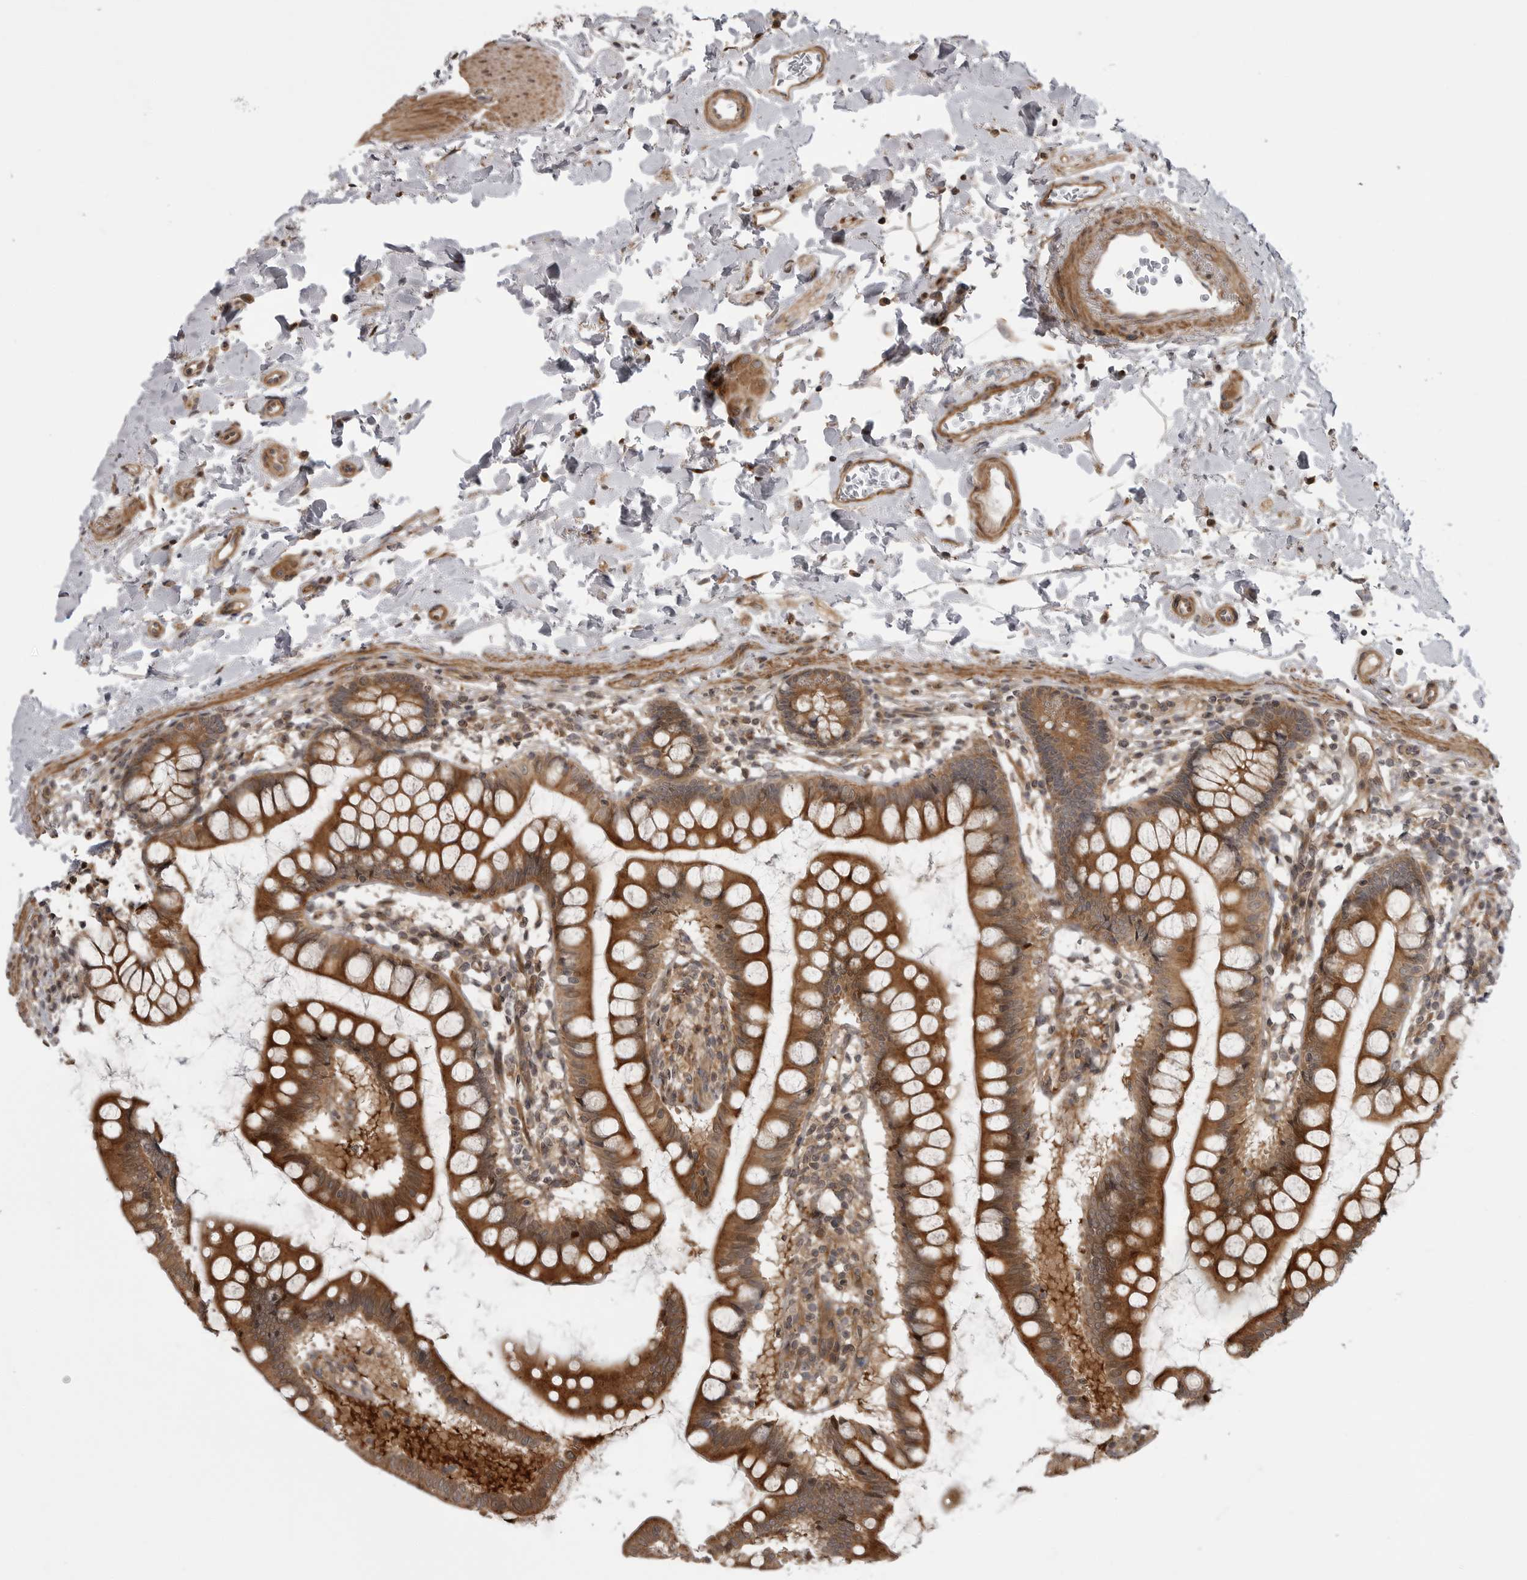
{"staining": {"intensity": "strong", "quantity": "25%-75%", "location": "cytoplasmic/membranous"}, "tissue": "small intestine", "cell_type": "Glandular cells", "image_type": "normal", "snomed": [{"axis": "morphology", "description": "Normal tissue, NOS"}, {"axis": "topography", "description": "Small intestine"}], "caption": "Protein staining of benign small intestine displays strong cytoplasmic/membranous expression in approximately 25%-75% of glandular cells.", "gene": "LRRC45", "patient": {"sex": "female", "age": 84}}